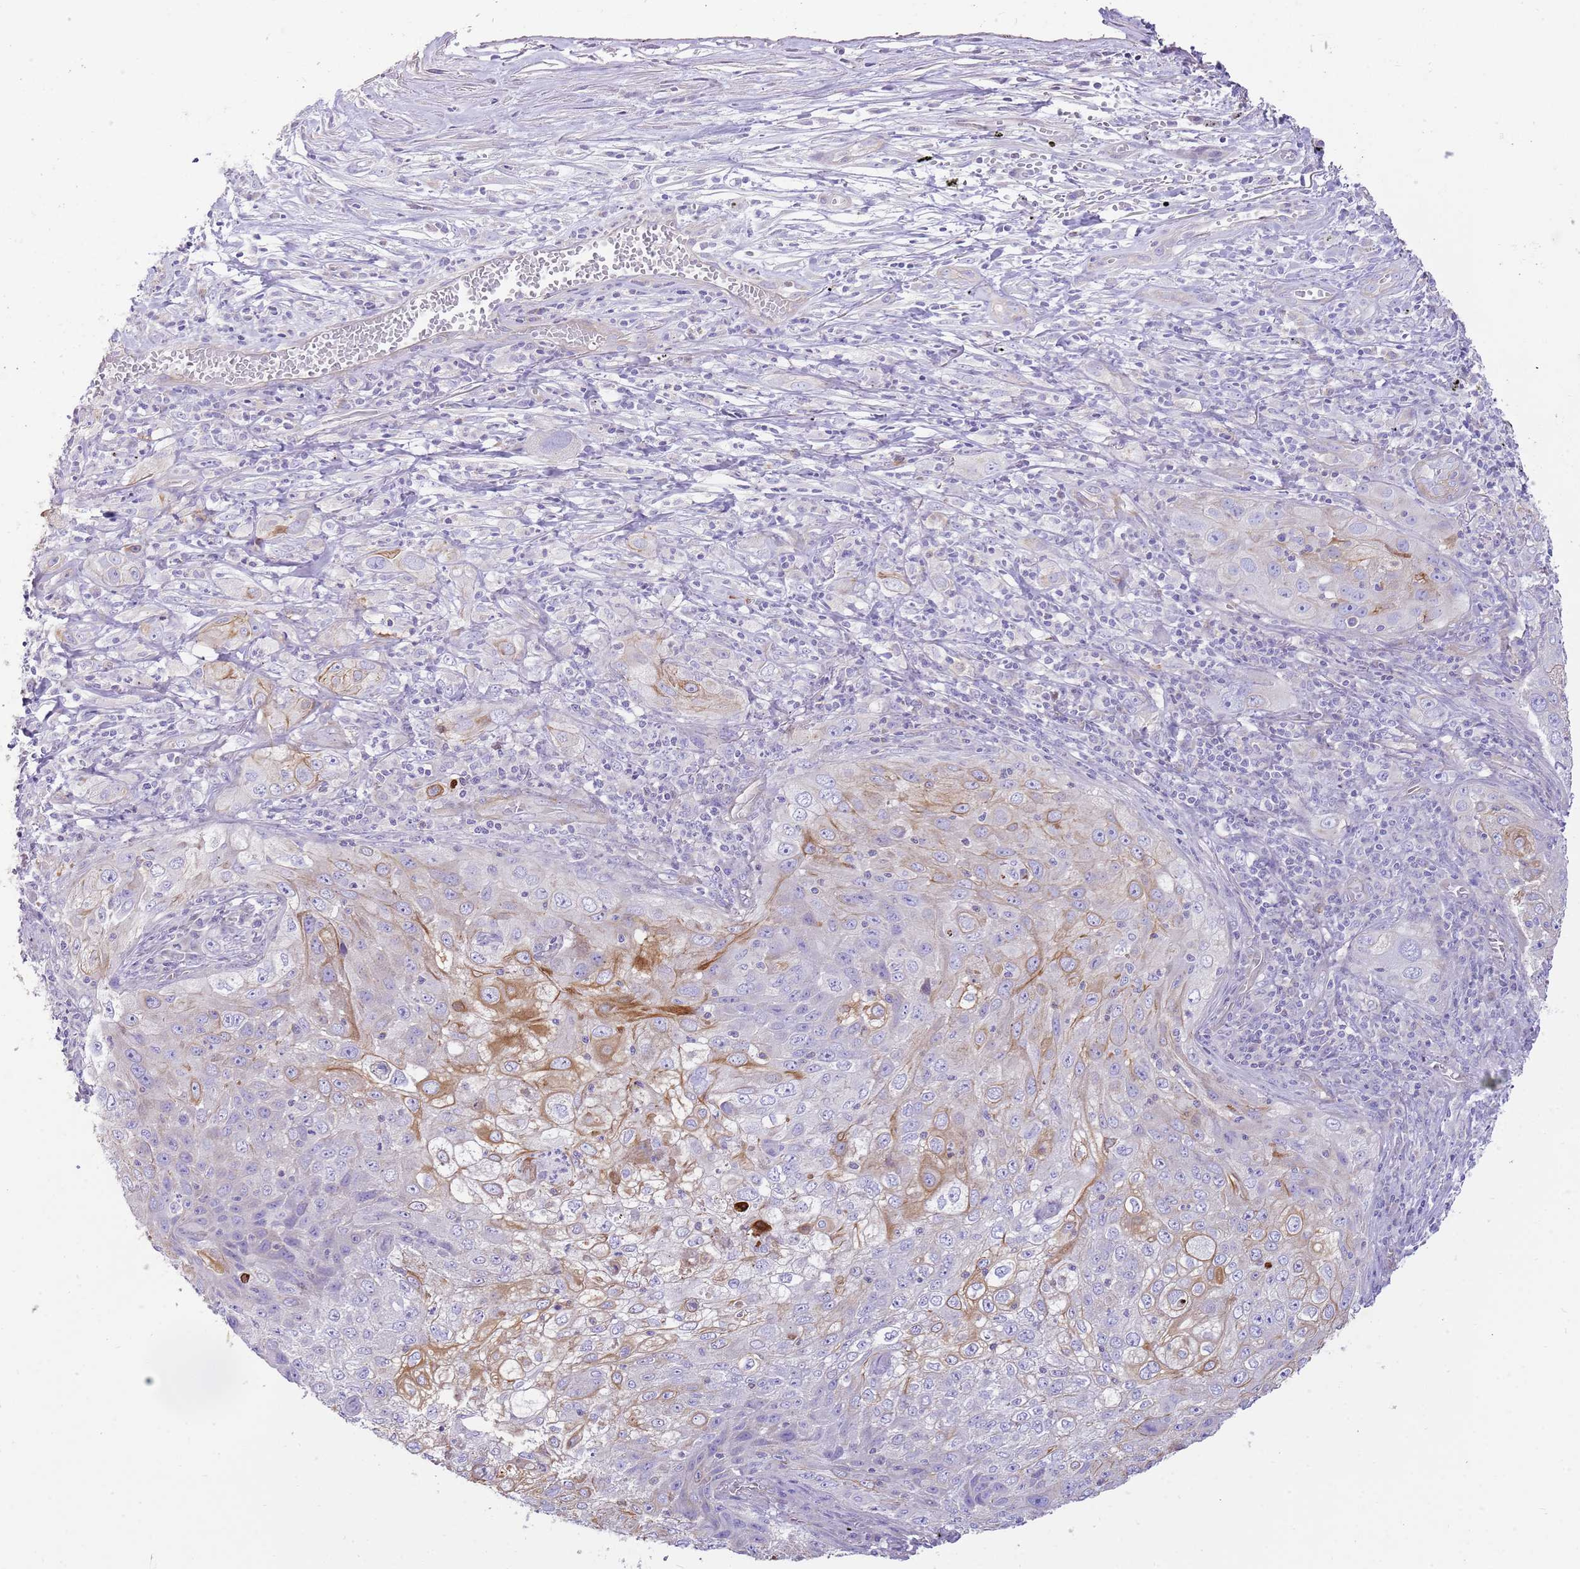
{"staining": {"intensity": "moderate", "quantity": "<25%", "location": "cytoplasmic/membranous"}, "tissue": "lung cancer", "cell_type": "Tumor cells", "image_type": "cancer", "snomed": [{"axis": "morphology", "description": "Squamous cell carcinoma, NOS"}, {"axis": "topography", "description": "Lung"}], "caption": "Brown immunohistochemical staining in human lung cancer (squamous cell carcinoma) reveals moderate cytoplasmic/membranous positivity in about <25% of tumor cells.", "gene": "SERINC3", "patient": {"sex": "female", "age": 69}}